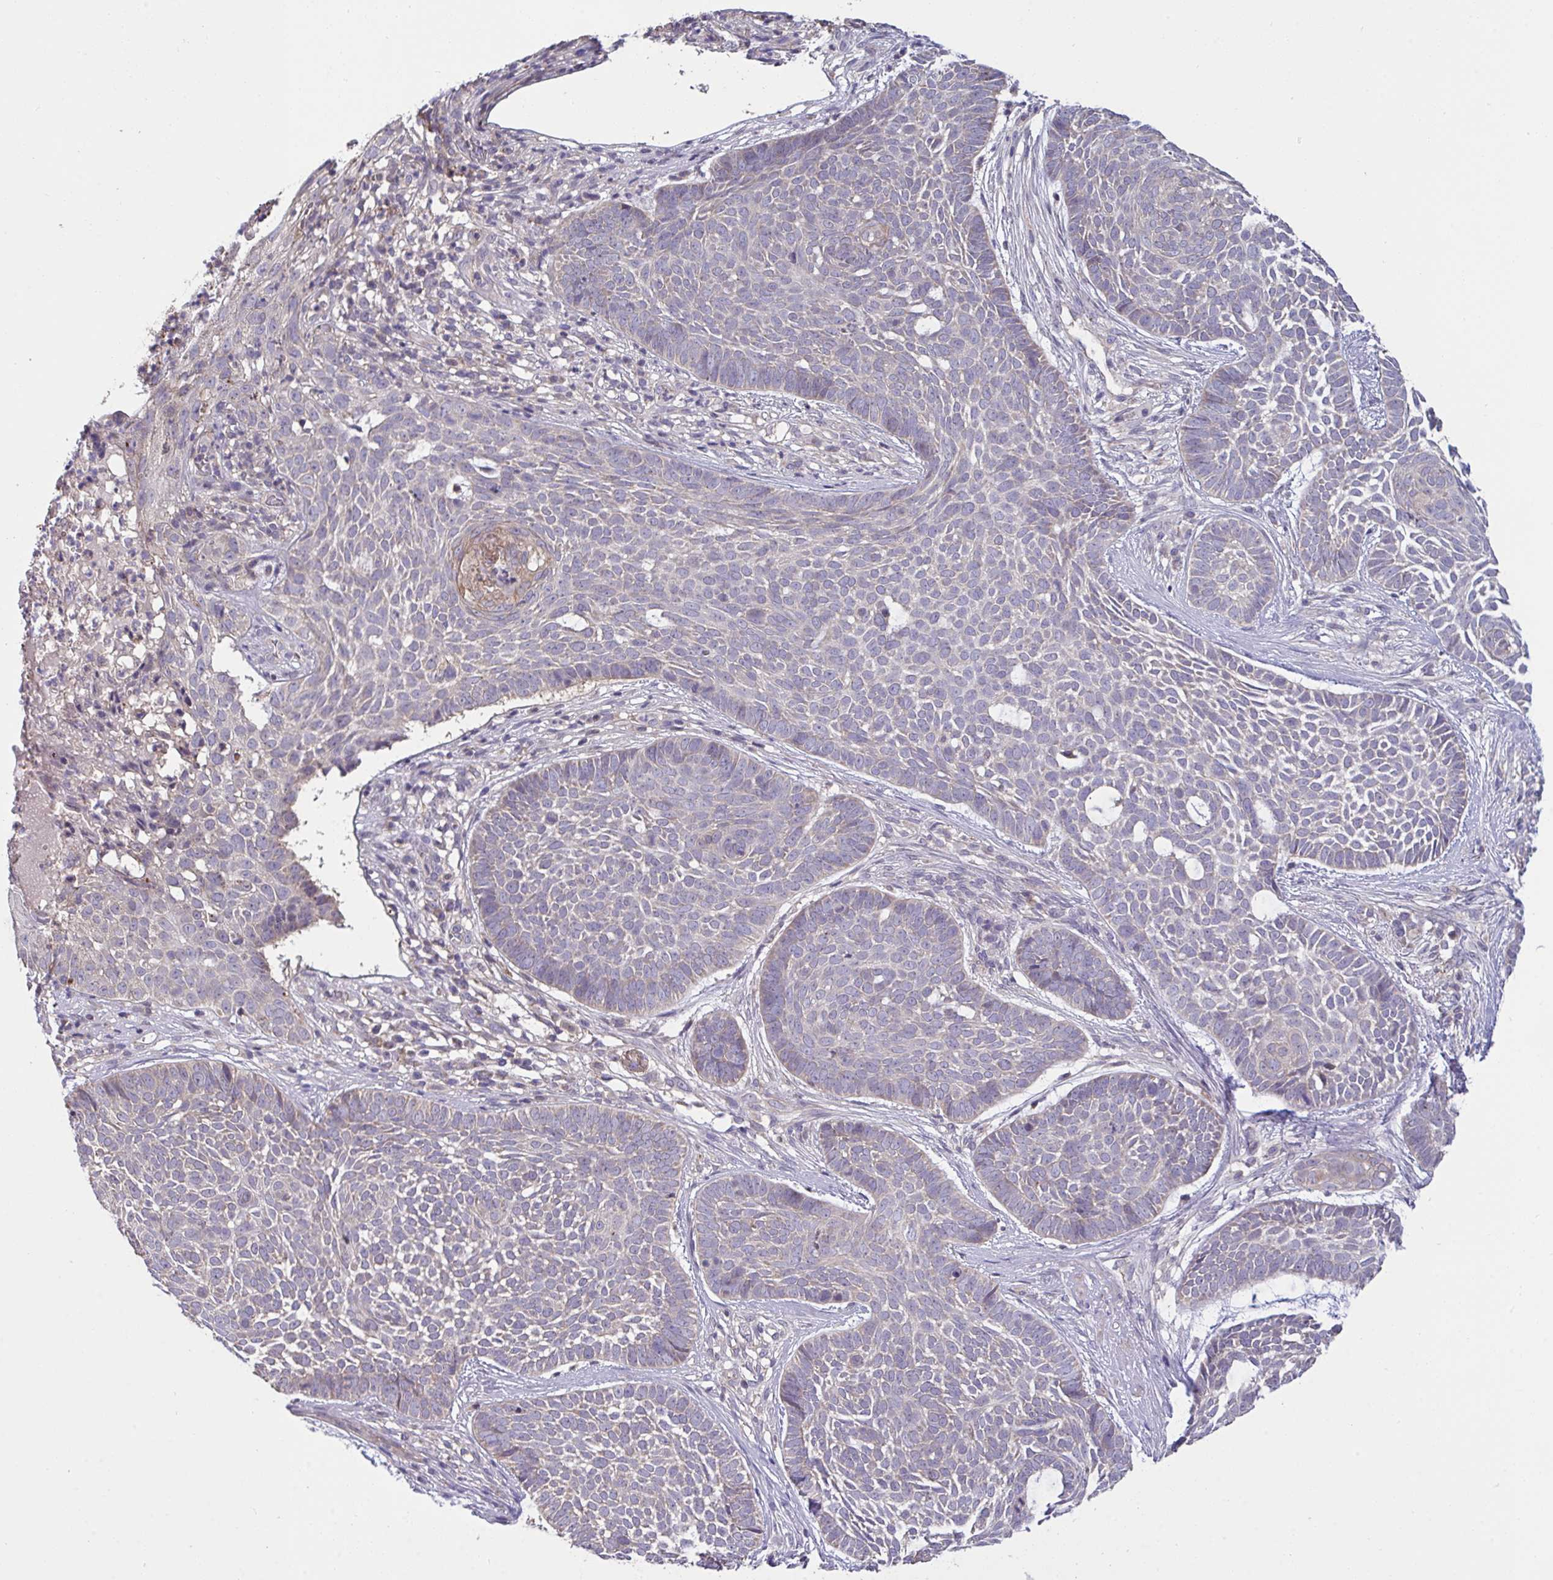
{"staining": {"intensity": "negative", "quantity": "none", "location": "none"}, "tissue": "skin cancer", "cell_type": "Tumor cells", "image_type": "cancer", "snomed": [{"axis": "morphology", "description": "Basal cell carcinoma"}, {"axis": "topography", "description": "Skin"}], "caption": "A photomicrograph of skin cancer stained for a protein shows no brown staining in tumor cells.", "gene": "PPM1H", "patient": {"sex": "female", "age": 89}}